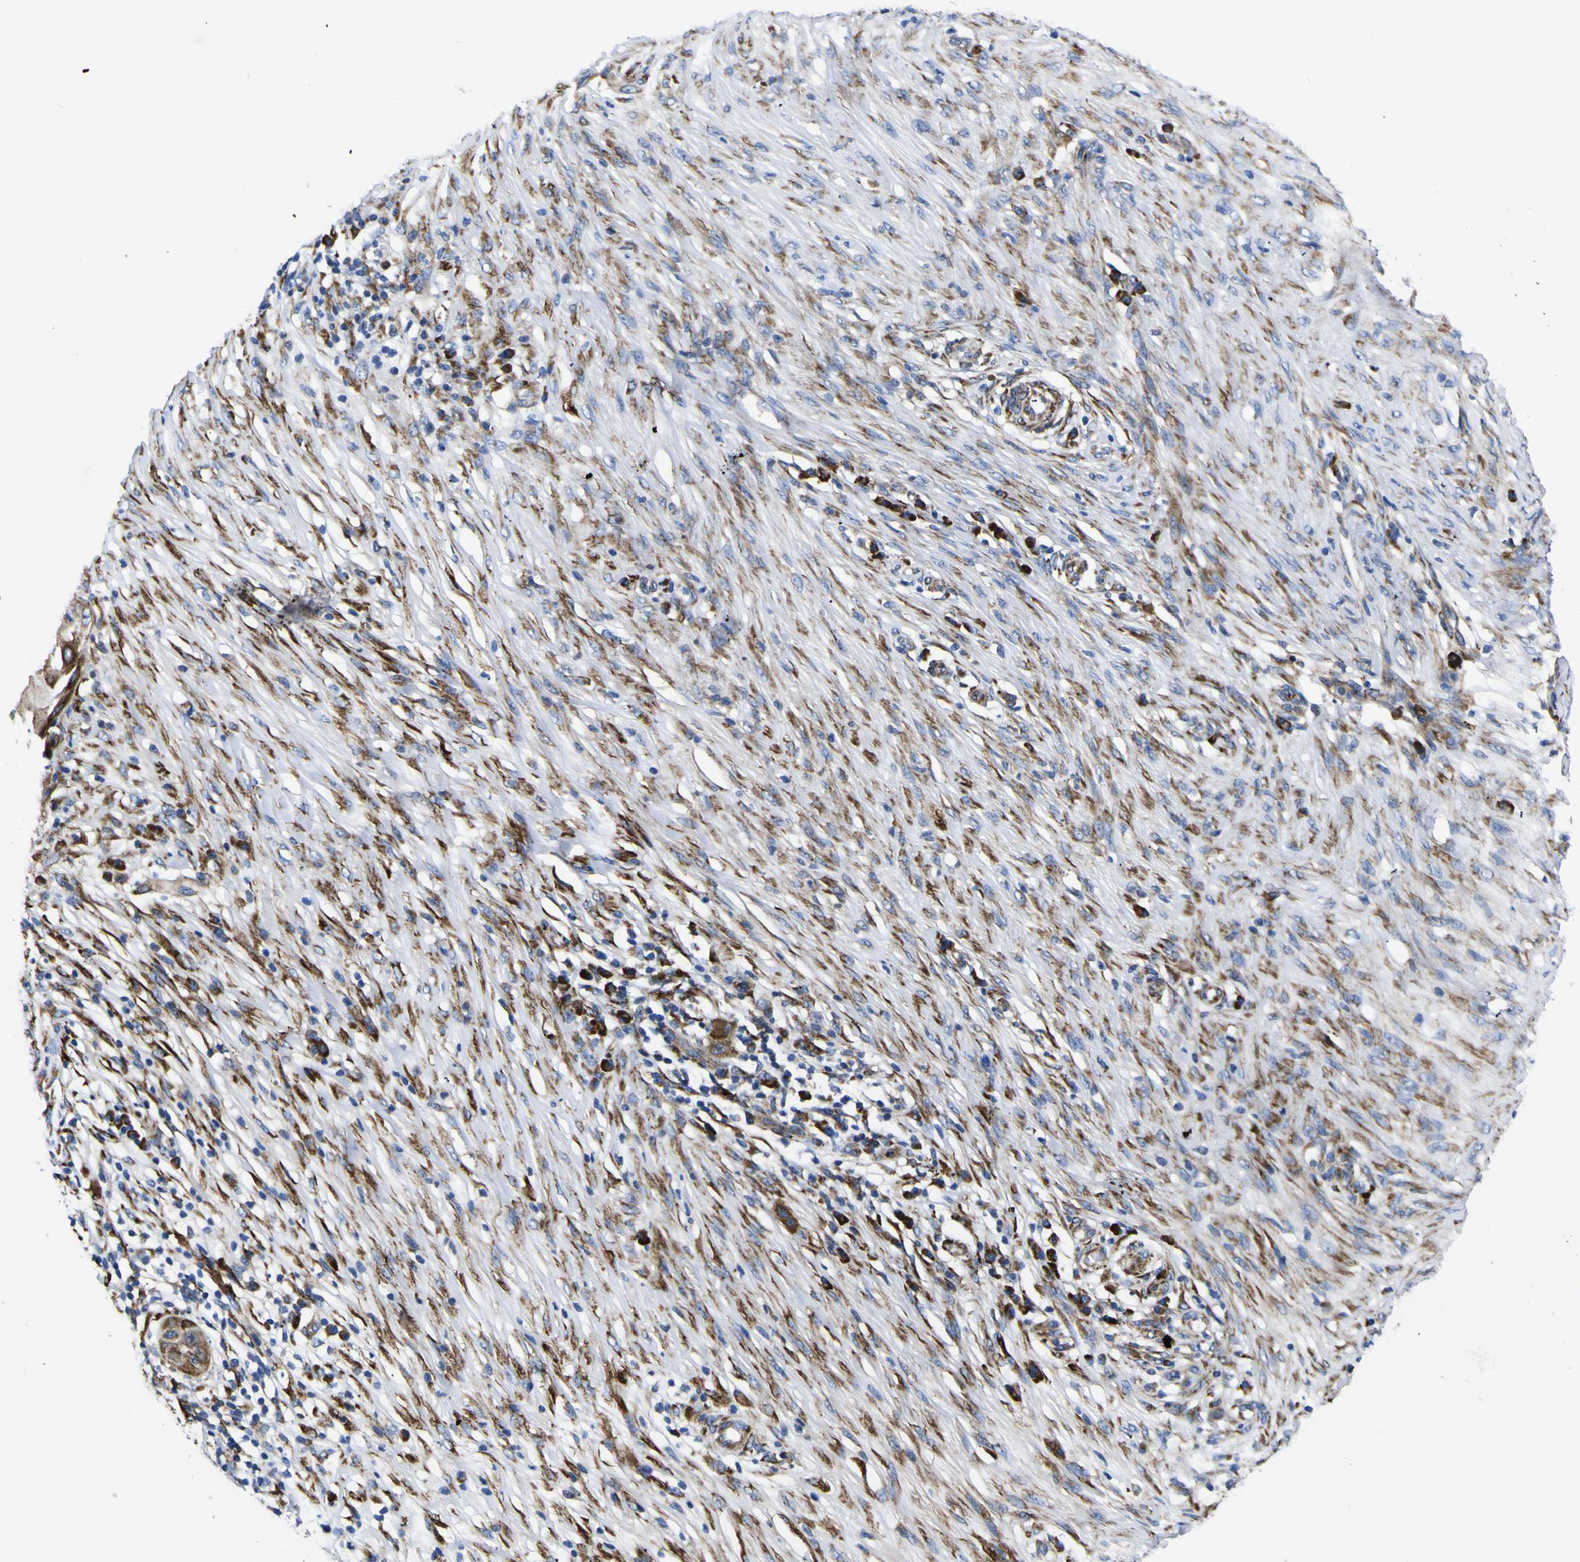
{"staining": {"intensity": "strong", "quantity": ">75%", "location": "cytoplasmic/membranous"}, "tissue": "skin cancer", "cell_type": "Tumor cells", "image_type": "cancer", "snomed": [{"axis": "morphology", "description": "Squamous cell carcinoma, NOS"}, {"axis": "topography", "description": "Skin"}], "caption": "Skin squamous cell carcinoma stained with immunohistochemistry shows strong cytoplasmic/membranous expression in approximately >75% of tumor cells.", "gene": "SCD", "patient": {"sex": "female", "age": 44}}